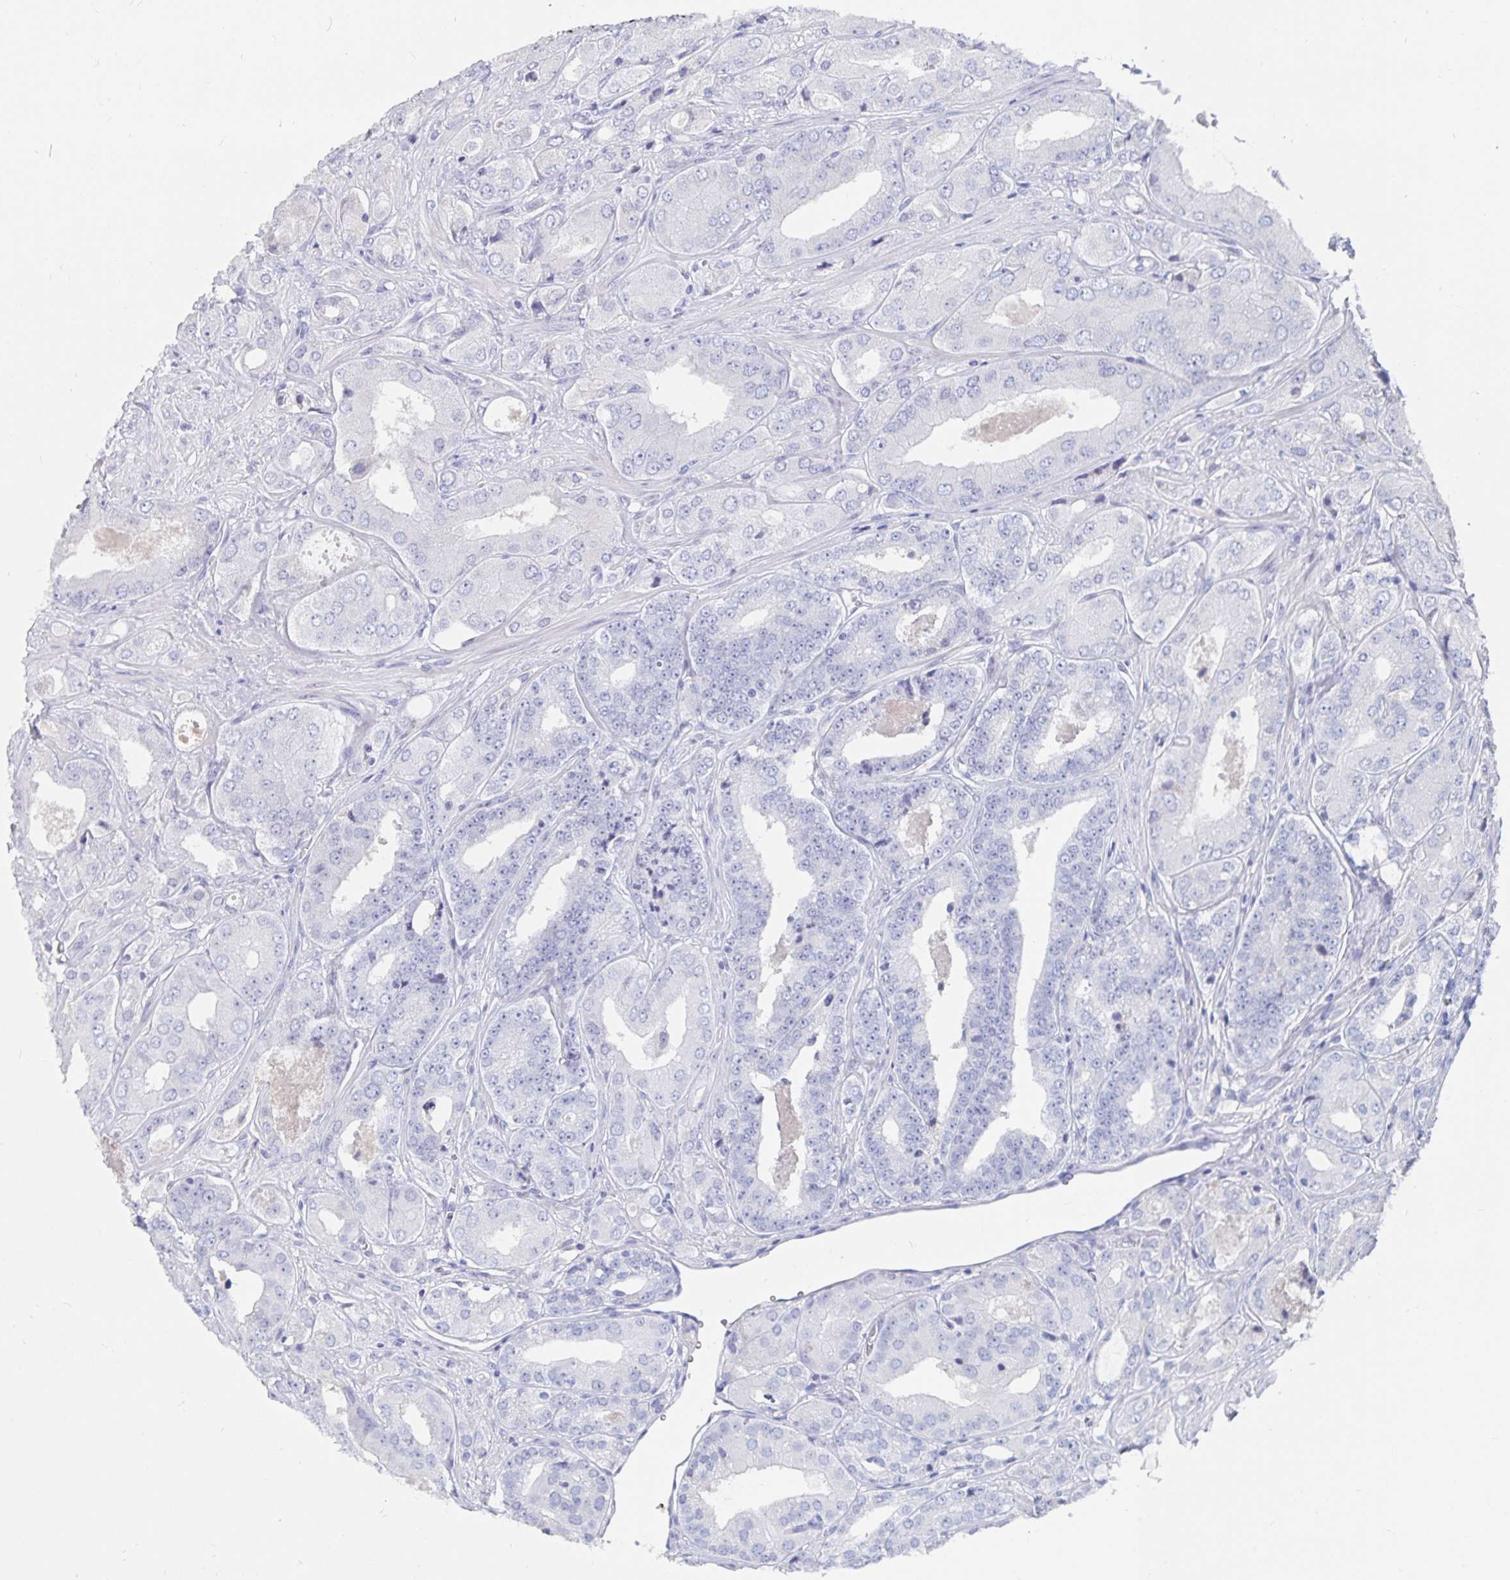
{"staining": {"intensity": "negative", "quantity": "none", "location": "none"}, "tissue": "prostate cancer", "cell_type": "Tumor cells", "image_type": "cancer", "snomed": [{"axis": "morphology", "description": "Adenocarcinoma, Low grade"}, {"axis": "topography", "description": "Prostate"}], "caption": "An IHC histopathology image of prostate cancer (adenocarcinoma (low-grade)) is shown. There is no staining in tumor cells of prostate cancer (adenocarcinoma (low-grade)).", "gene": "CFAP69", "patient": {"sex": "male", "age": 60}}